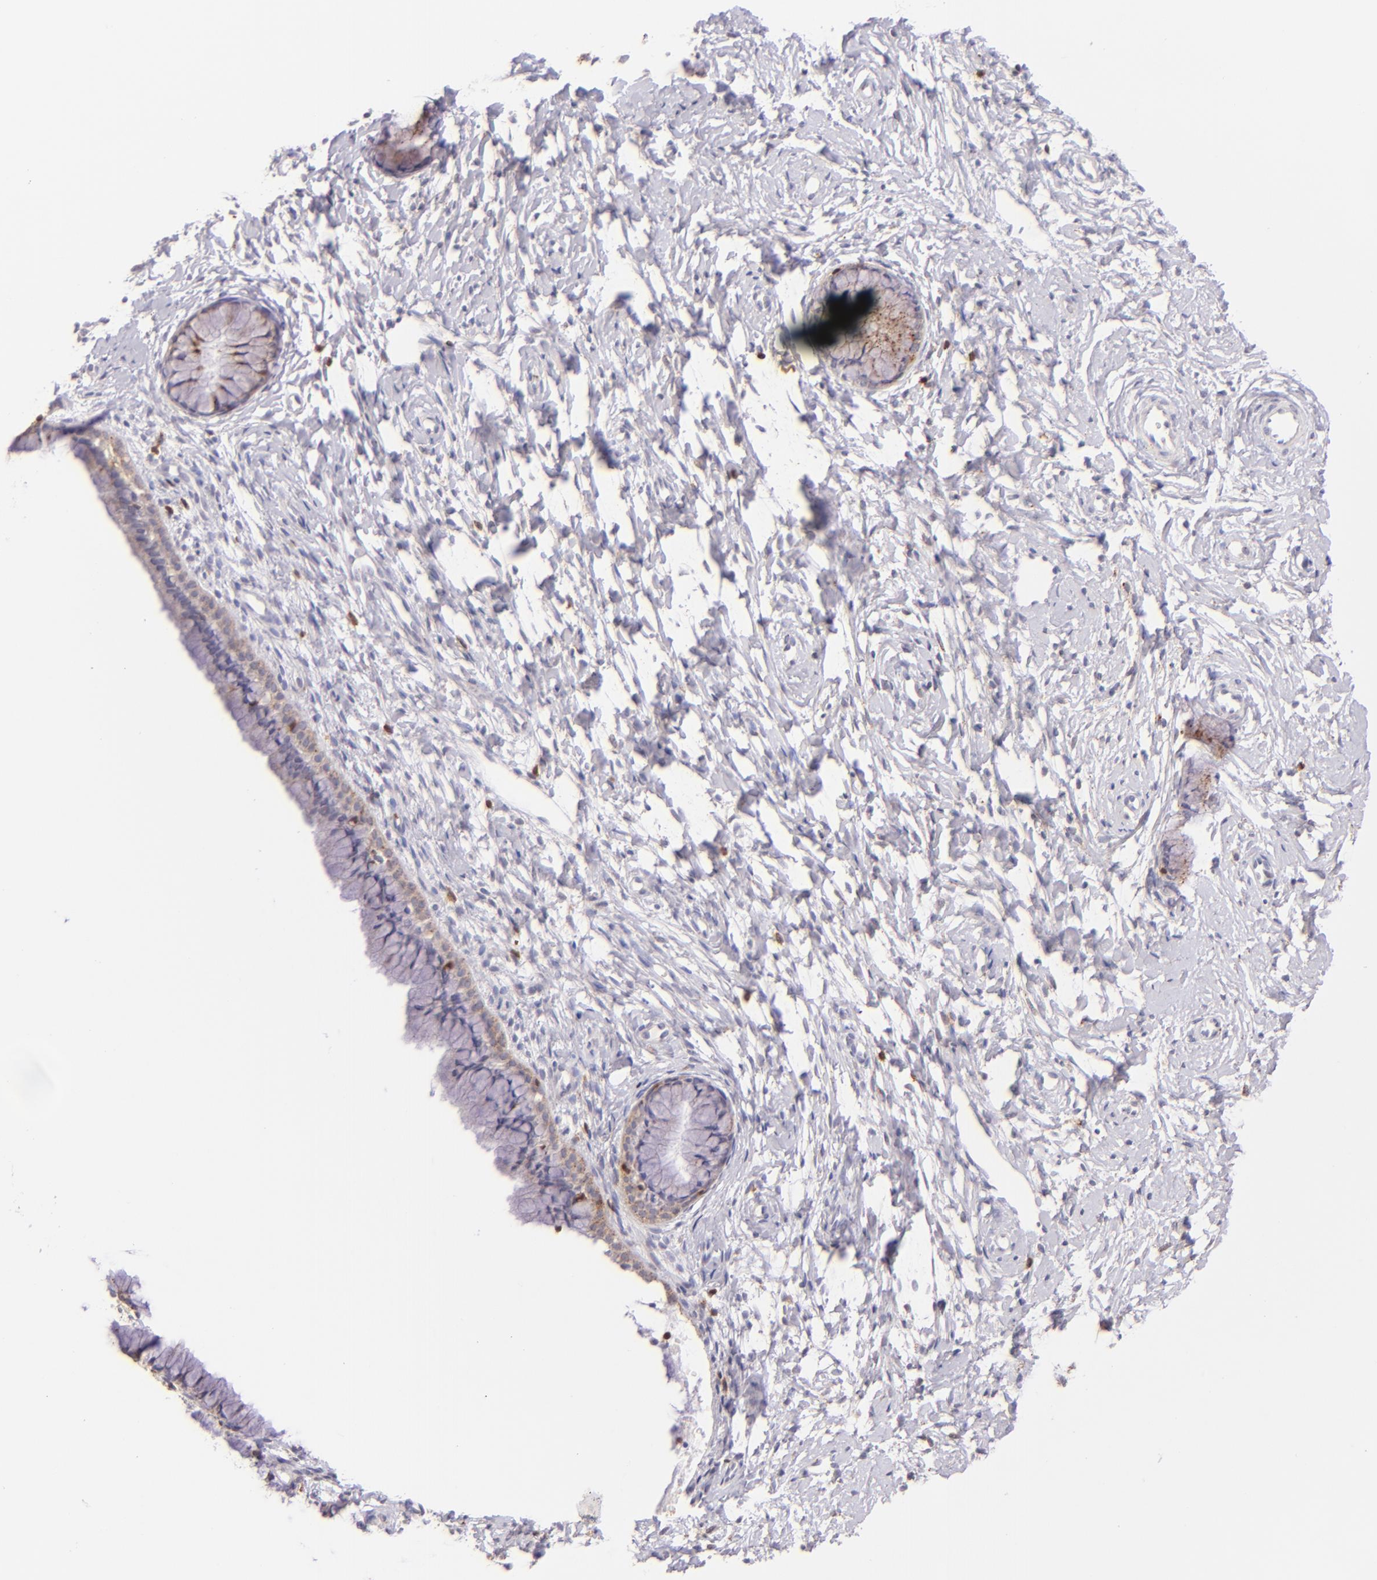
{"staining": {"intensity": "weak", "quantity": ">75%", "location": "cytoplasmic/membranous"}, "tissue": "cervix", "cell_type": "Glandular cells", "image_type": "normal", "snomed": [{"axis": "morphology", "description": "Normal tissue, NOS"}, {"axis": "topography", "description": "Cervix"}], "caption": "A photomicrograph of human cervix stained for a protein exhibits weak cytoplasmic/membranous brown staining in glandular cells.", "gene": "ZAP70", "patient": {"sex": "female", "age": 46}}